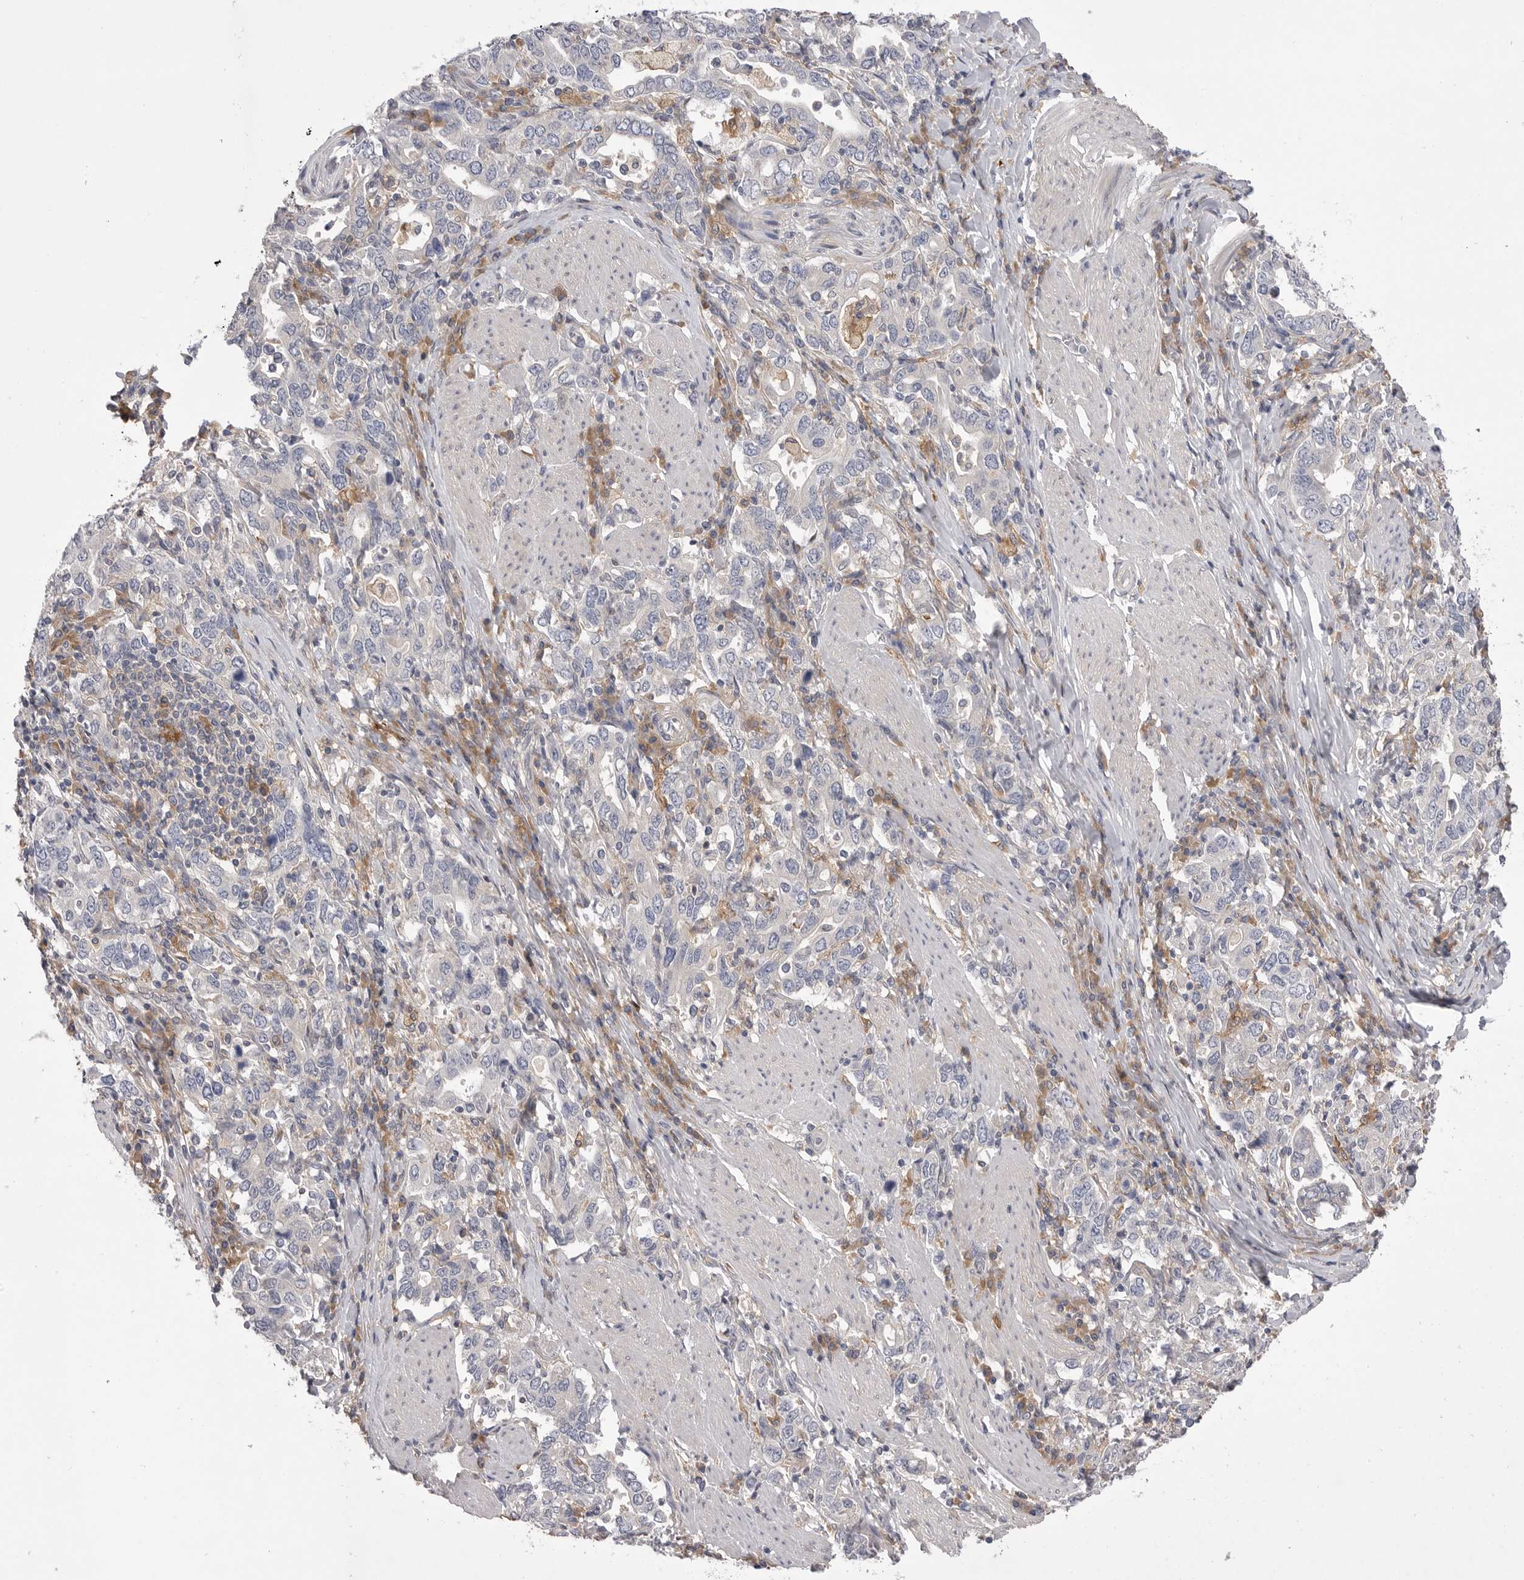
{"staining": {"intensity": "negative", "quantity": "none", "location": "none"}, "tissue": "stomach cancer", "cell_type": "Tumor cells", "image_type": "cancer", "snomed": [{"axis": "morphology", "description": "Adenocarcinoma, NOS"}, {"axis": "topography", "description": "Stomach, upper"}], "caption": "This is an immunohistochemistry histopathology image of stomach cancer (adenocarcinoma). There is no positivity in tumor cells.", "gene": "VAC14", "patient": {"sex": "male", "age": 62}}